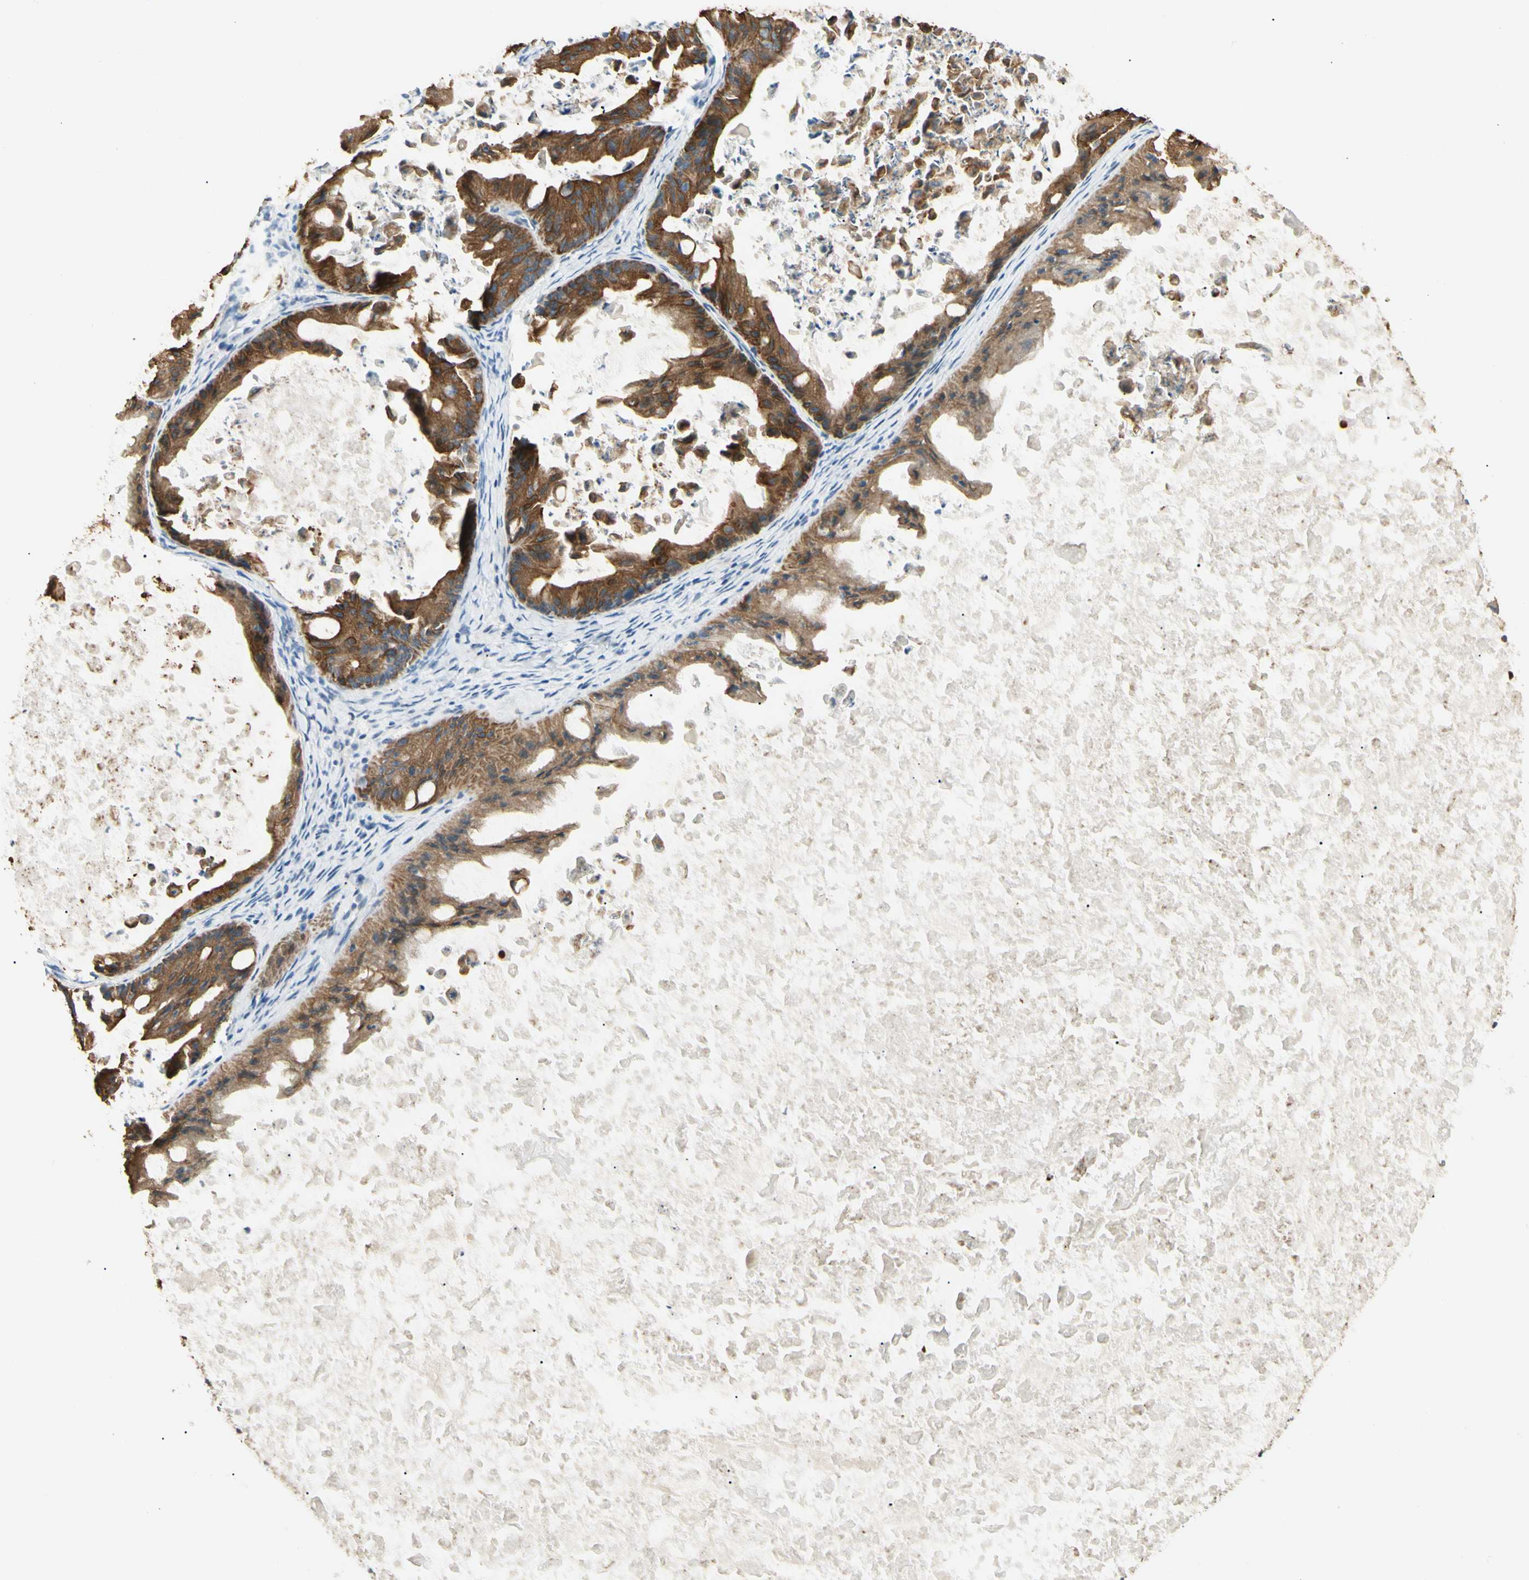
{"staining": {"intensity": "strong", "quantity": ">75%", "location": "cytoplasmic/membranous"}, "tissue": "ovarian cancer", "cell_type": "Tumor cells", "image_type": "cancer", "snomed": [{"axis": "morphology", "description": "Cystadenocarcinoma, mucinous, NOS"}, {"axis": "topography", "description": "Ovary"}], "caption": "Protein staining of mucinous cystadenocarcinoma (ovarian) tissue shows strong cytoplasmic/membranous expression in about >75% of tumor cells.", "gene": "ATXN1", "patient": {"sex": "female", "age": 37}}